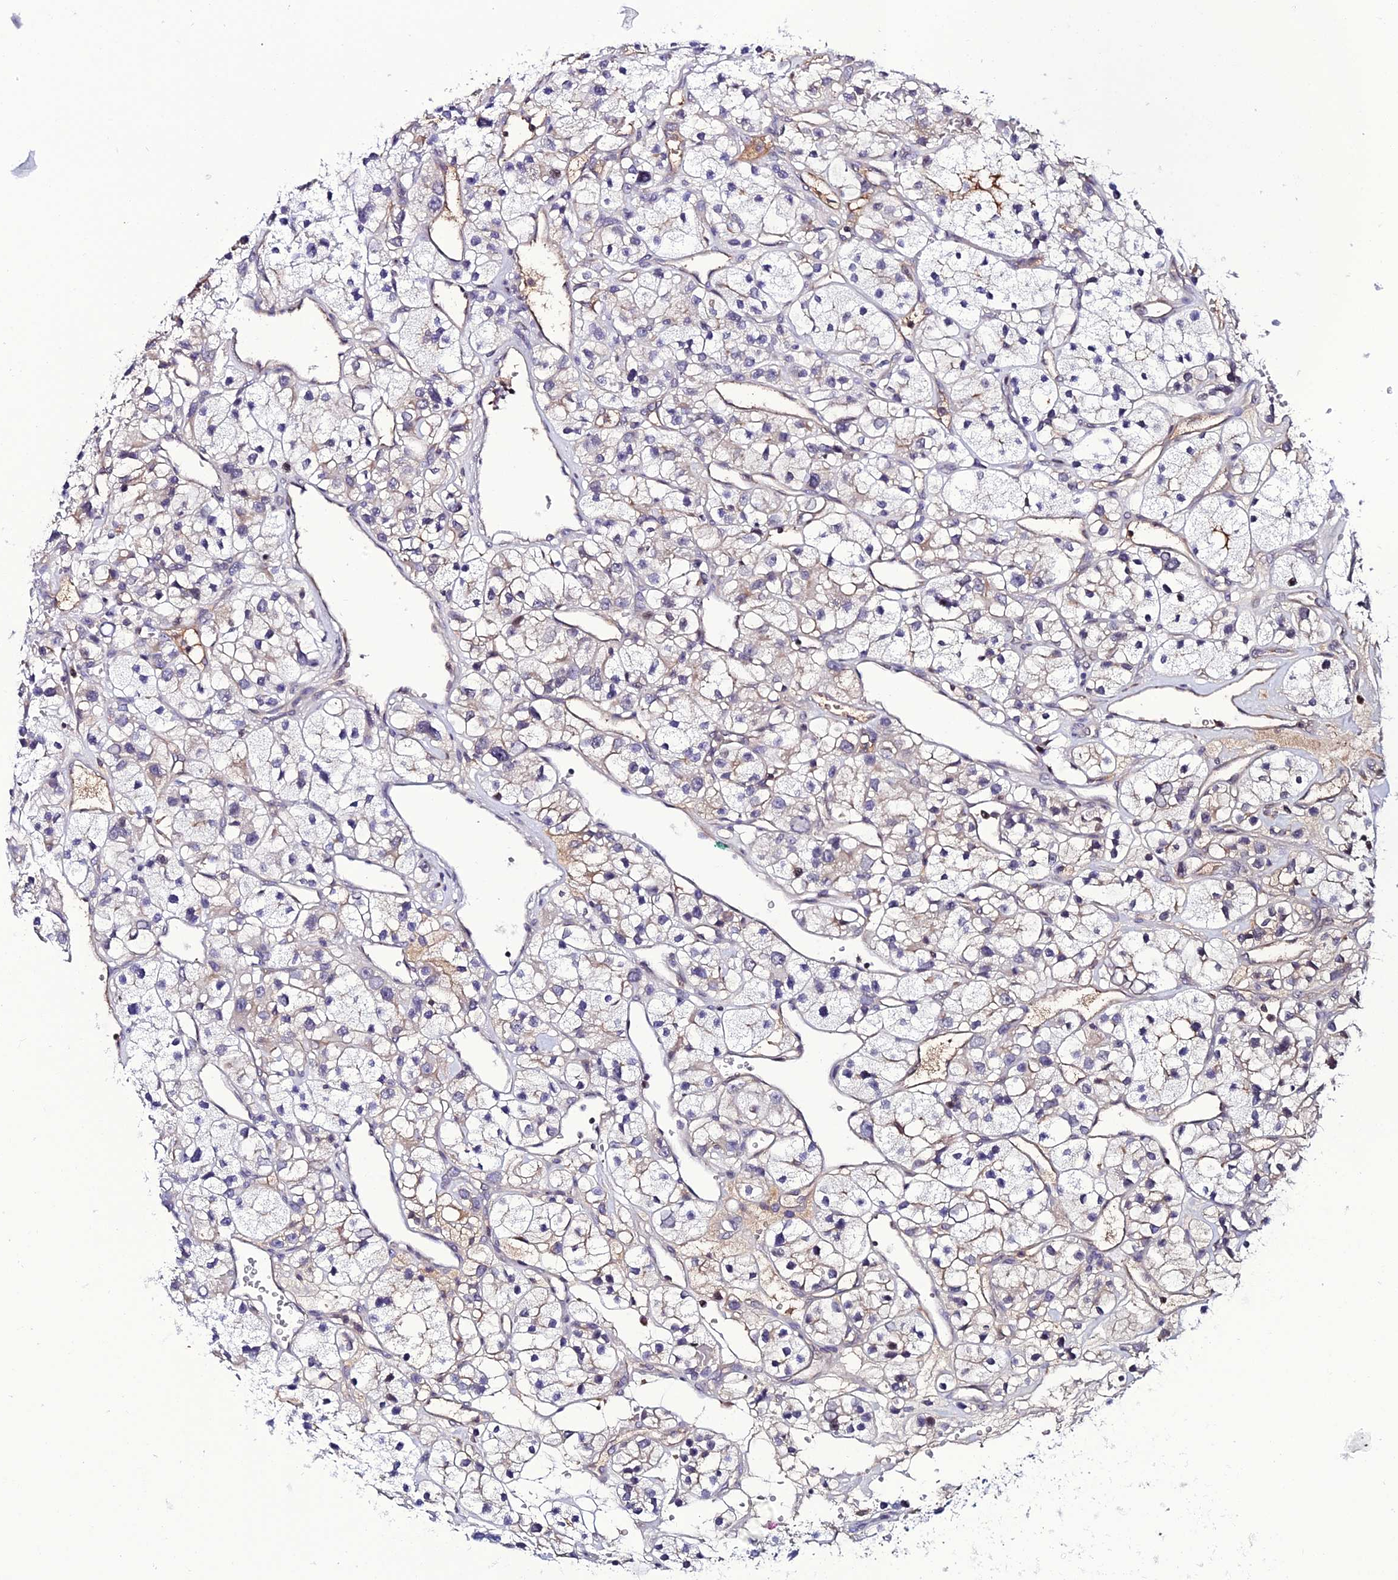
{"staining": {"intensity": "weak", "quantity": "<25%", "location": "cytoplasmic/membranous"}, "tissue": "renal cancer", "cell_type": "Tumor cells", "image_type": "cancer", "snomed": [{"axis": "morphology", "description": "Adenocarcinoma, NOS"}, {"axis": "topography", "description": "Kidney"}], "caption": "The photomicrograph exhibits no staining of tumor cells in adenocarcinoma (renal). (DAB immunohistochemistry (IHC), high magnification).", "gene": "DEFB132", "patient": {"sex": "female", "age": 57}}